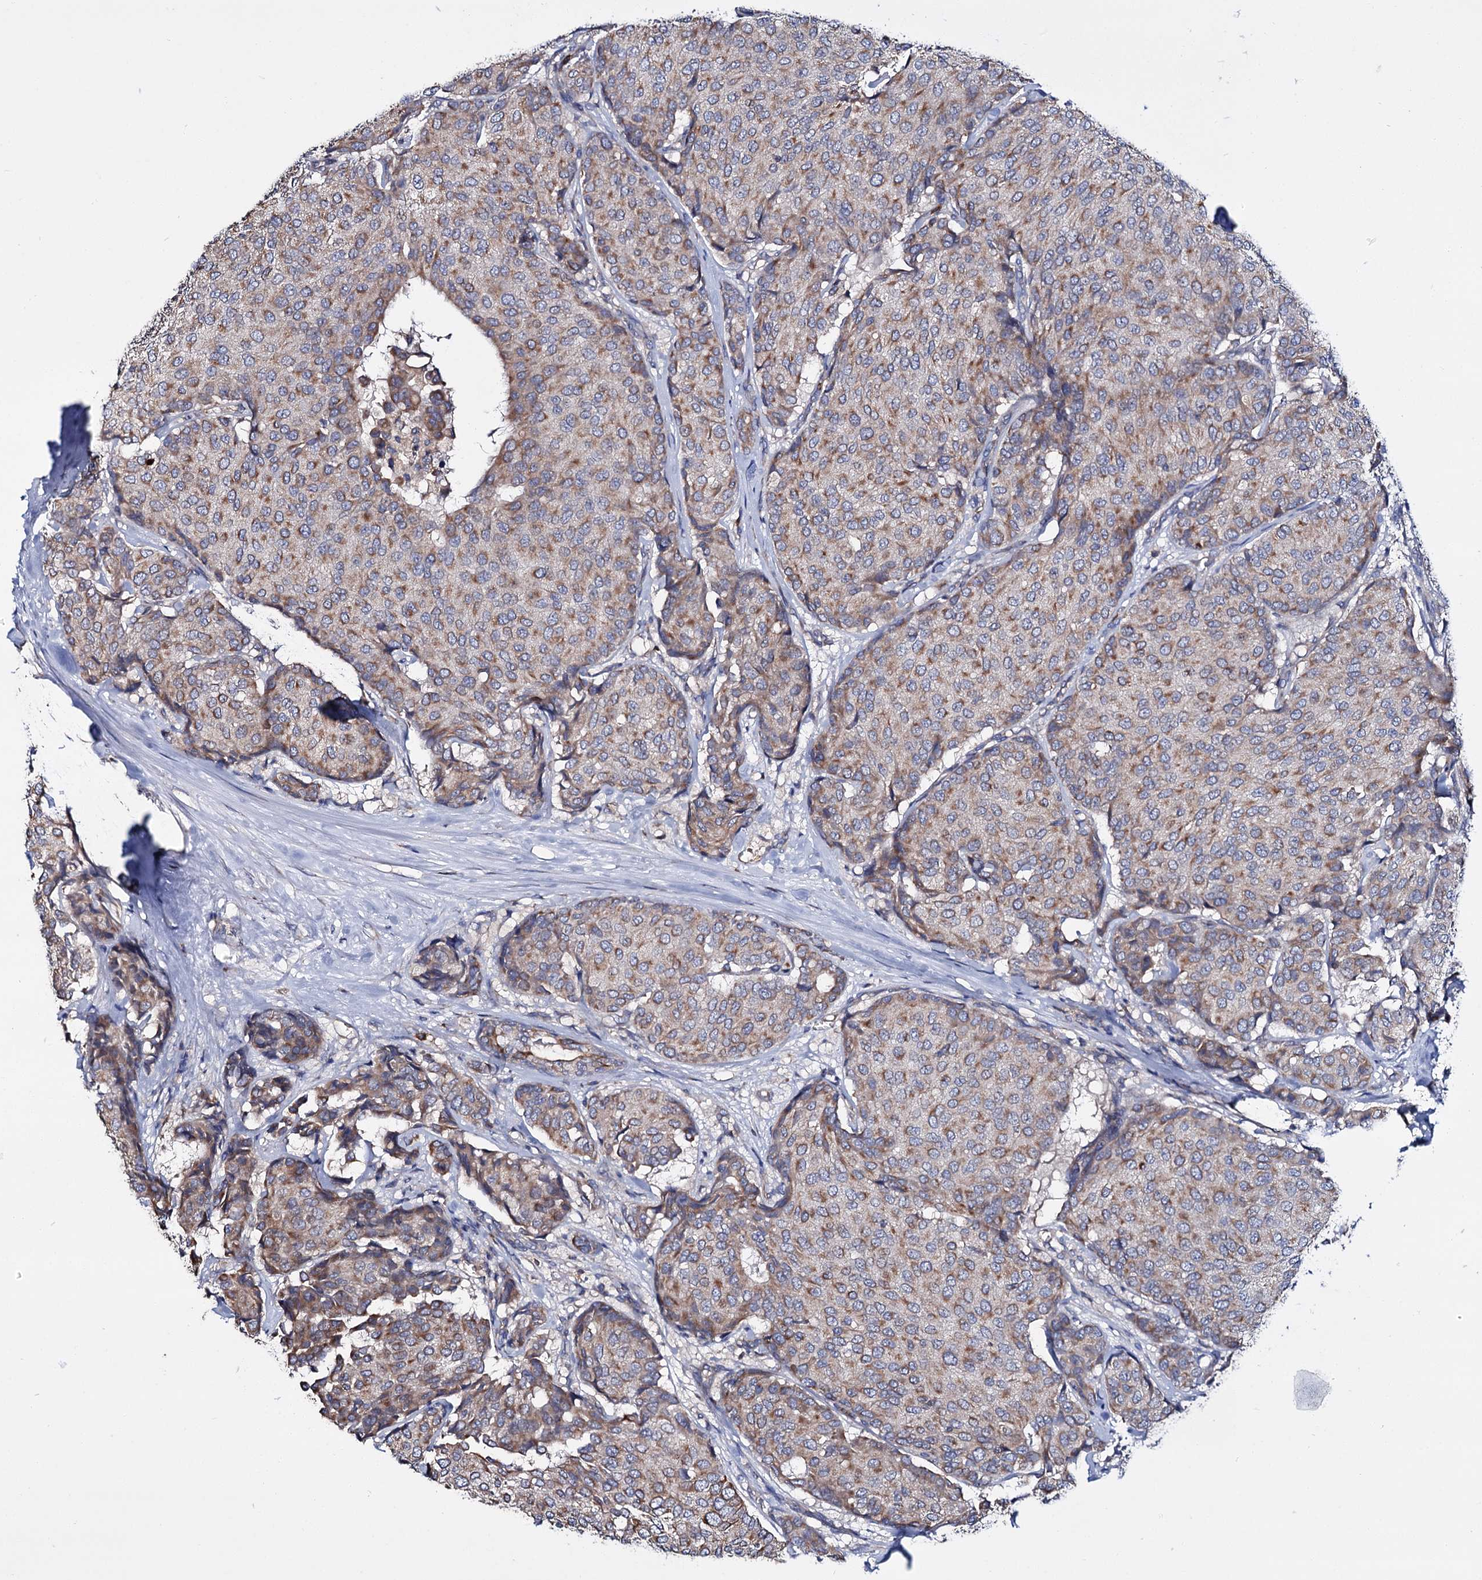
{"staining": {"intensity": "moderate", "quantity": ">75%", "location": "cytoplasmic/membranous"}, "tissue": "breast cancer", "cell_type": "Tumor cells", "image_type": "cancer", "snomed": [{"axis": "morphology", "description": "Duct carcinoma"}, {"axis": "topography", "description": "Breast"}], "caption": "Human breast cancer (infiltrating ductal carcinoma) stained for a protein (brown) shows moderate cytoplasmic/membranous positive expression in approximately >75% of tumor cells.", "gene": "UBASH3B", "patient": {"sex": "female", "age": 75}}